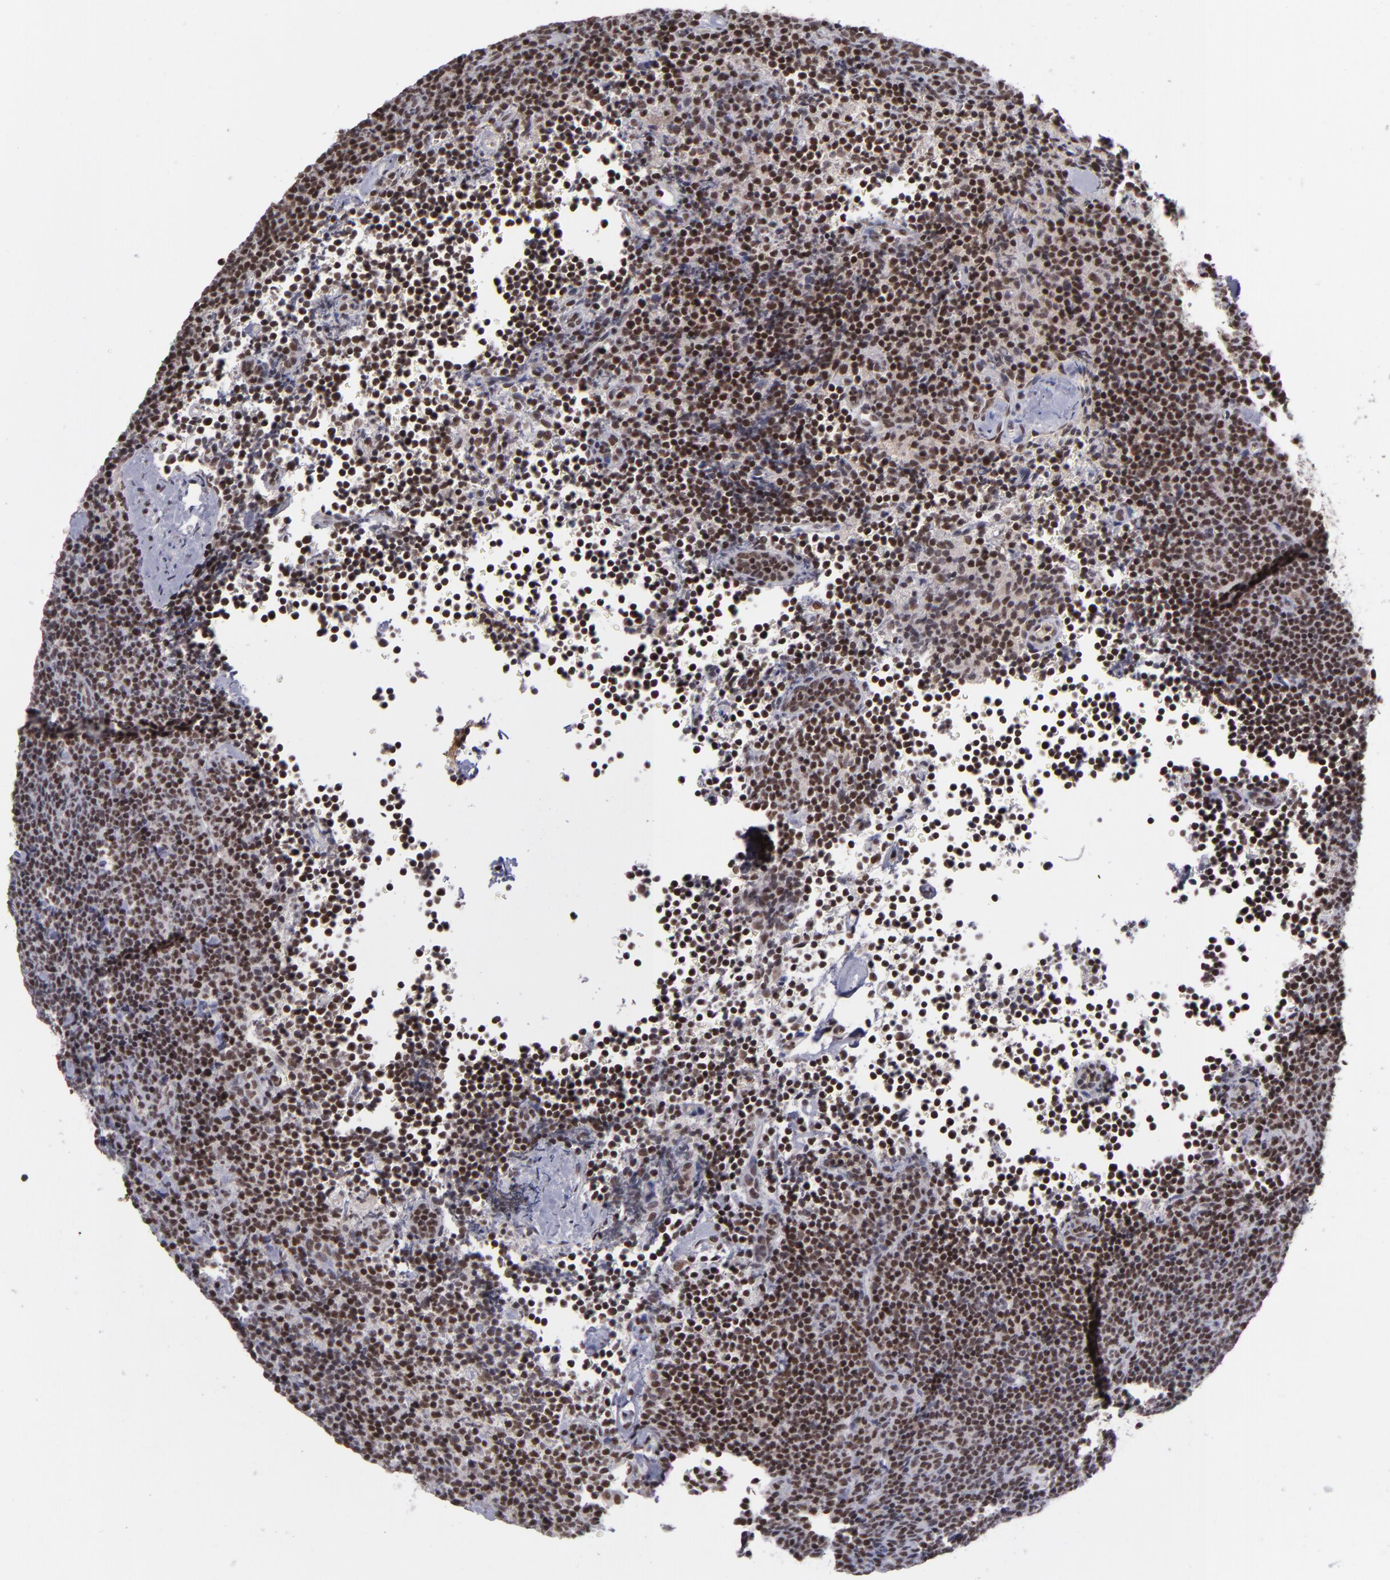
{"staining": {"intensity": "moderate", "quantity": ">75%", "location": "nuclear"}, "tissue": "lymphoma", "cell_type": "Tumor cells", "image_type": "cancer", "snomed": [{"axis": "morphology", "description": "Malignant lymphoma, non-Hodgkin's type, High grade"}, {"axis": "topography", "description": "Lymph node"}], "caption": "A high-resolution histopathology image shows immunohistochemistry staining of malignant lymphoma, non-Hodgkin's type (high-grade), which exhibits moderate nuclear expression in approximately >75% of tumor cells.", "gene": "MLLT3", "patient": {"sex": "female", "age": 58}}